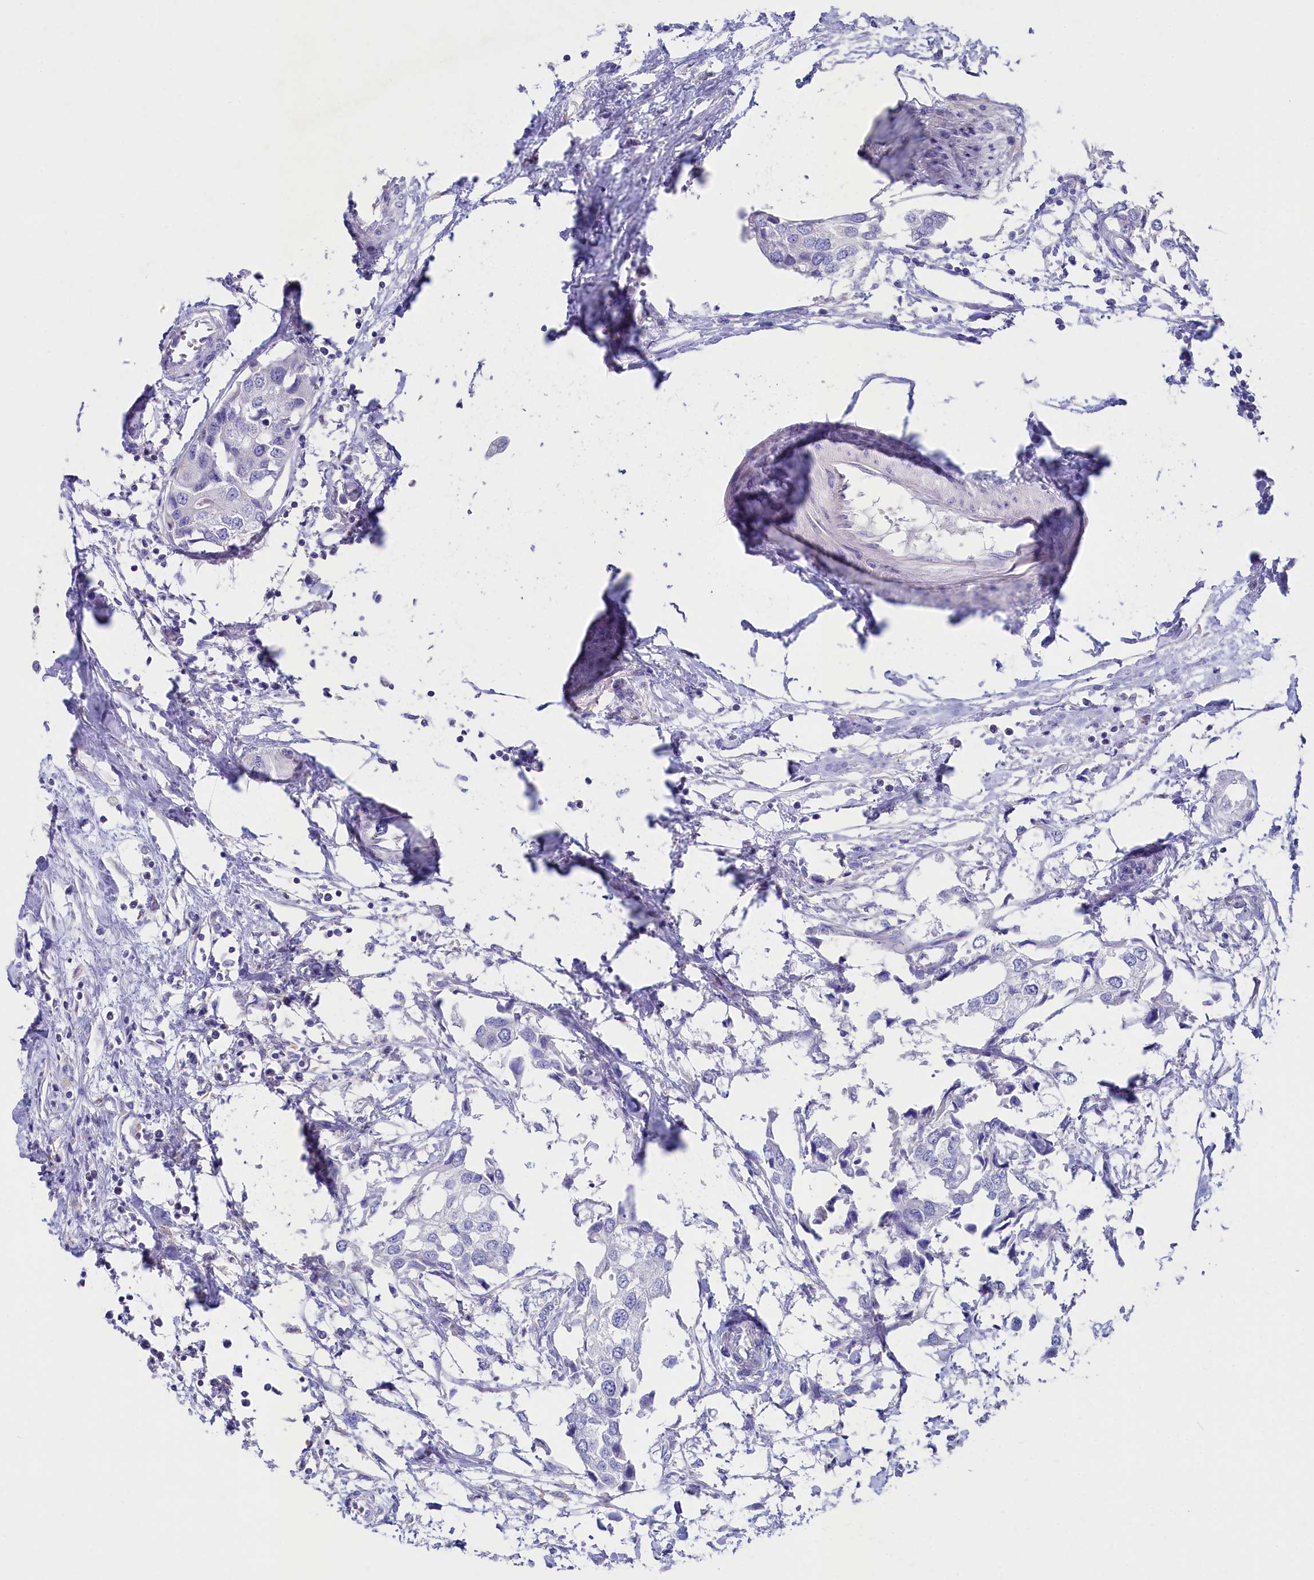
{"staining": {"intensity": "negative", "quantity": "none", "location": "none"}, "tissue": "urothelial cancer", "cell_type": "Tumor cells", "image_type": "cancer", "snomed": [{"axis": "morphology", "description": "Urothelial carcinoma, High grade"}, {"axis": "topography", "description": "Urinary bladder"}], "caption": "DAB (3,3'-diaminobenzidine) immunohistochemical staining of human urothelial cancer exhibits no significant staining in tumor cells.", "gene": "VPS26B", "patient": {"sex": "male", "age": 64}}